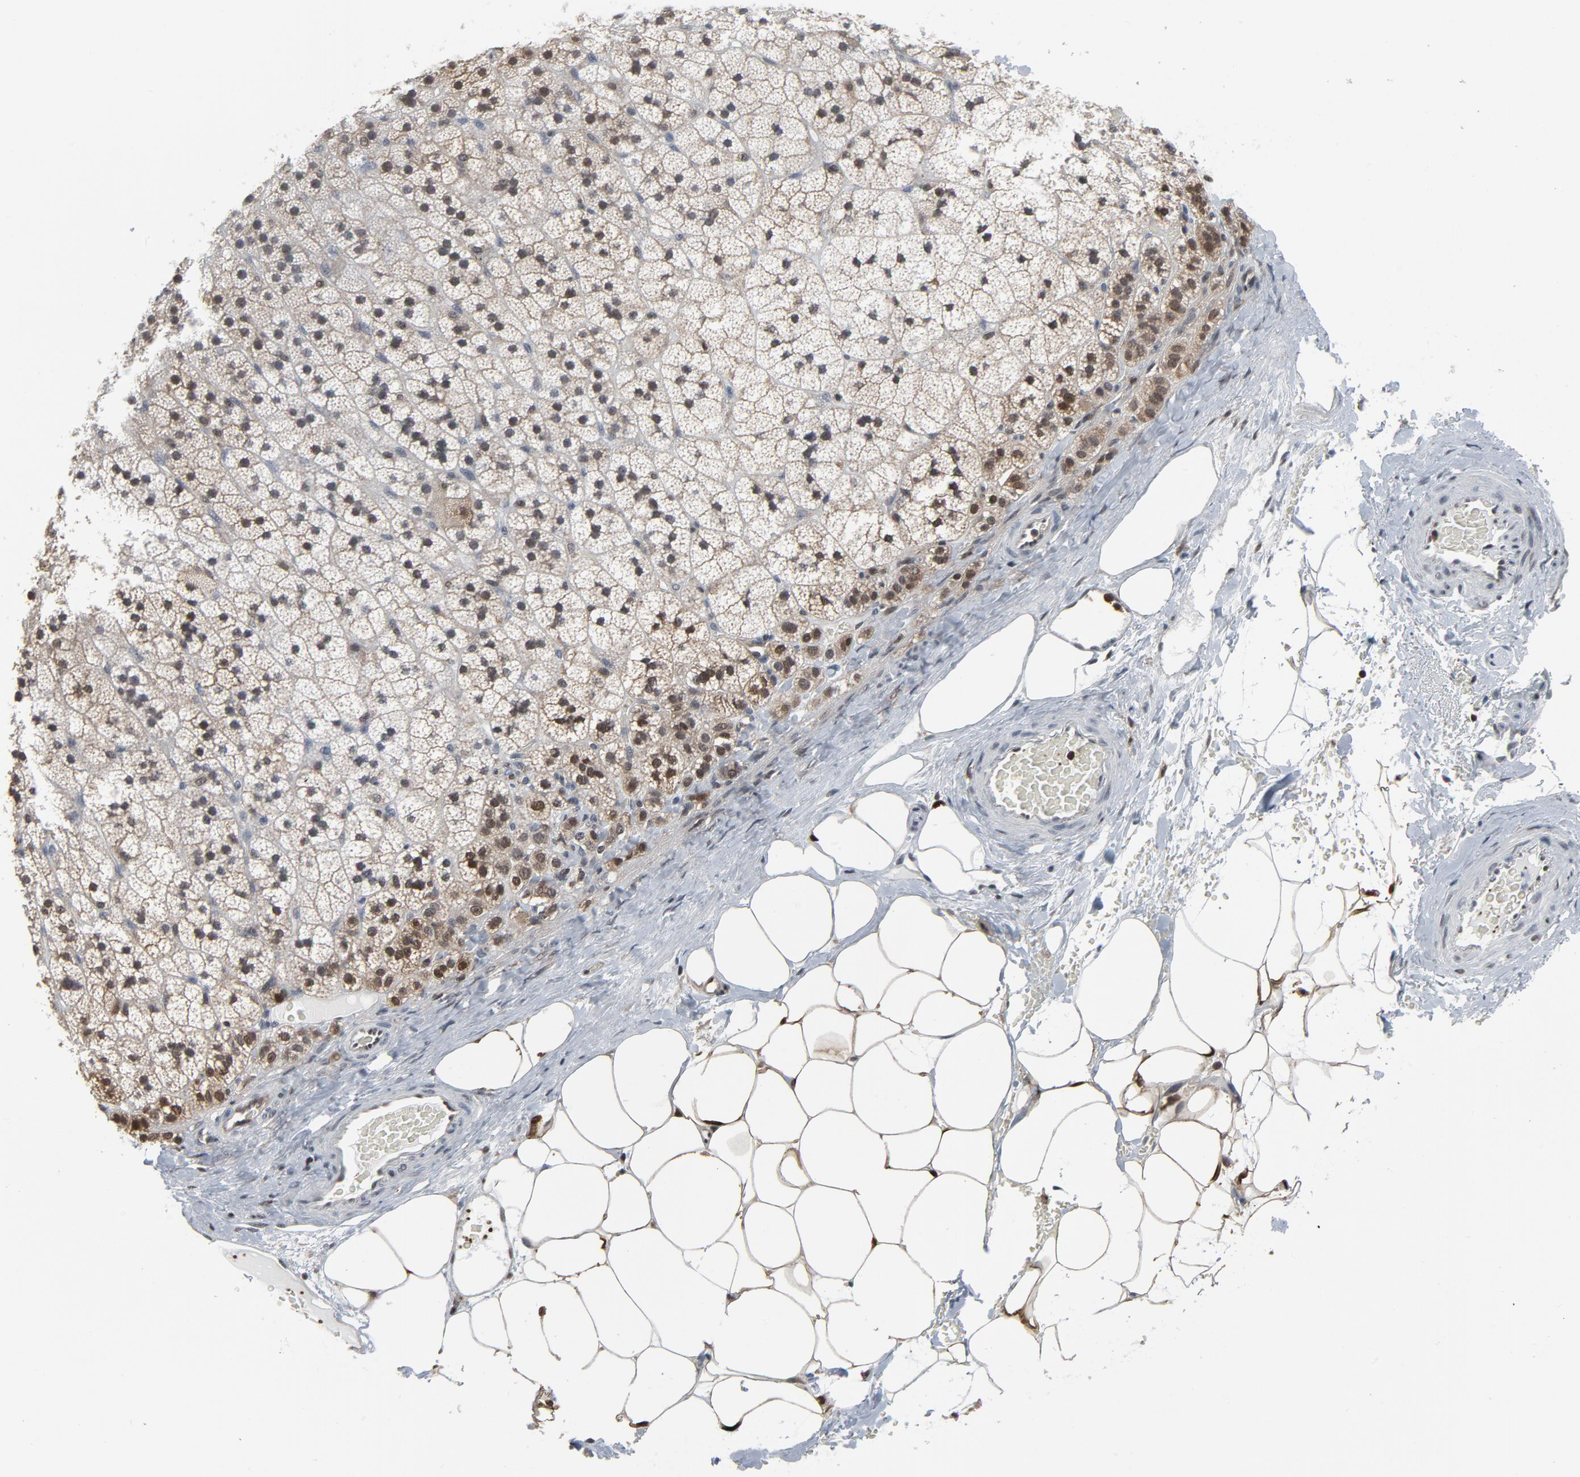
{"staining": {"intensity": "moderate", "quantity": "25%-75%", "location": "cytoplasmic/membranous,nuclear"}, "tissue": "adrenal gland", "cell_type": "Glandular cells", "image_type": "normal", "snomed": [{"axis": "morphology", "description": "Normal tissue, NOS"}, {"axis": "topography", "description": "Adrenal gland"}], "caption": "Human adrenal gland stained with a brown dye demonstrates moderate cytoplasmic/membranous,nuclear positive expression in about 25%-75% of glandular cells.", "gene": "STAT5A", "patient": {"sex": "male", "age": 35}}